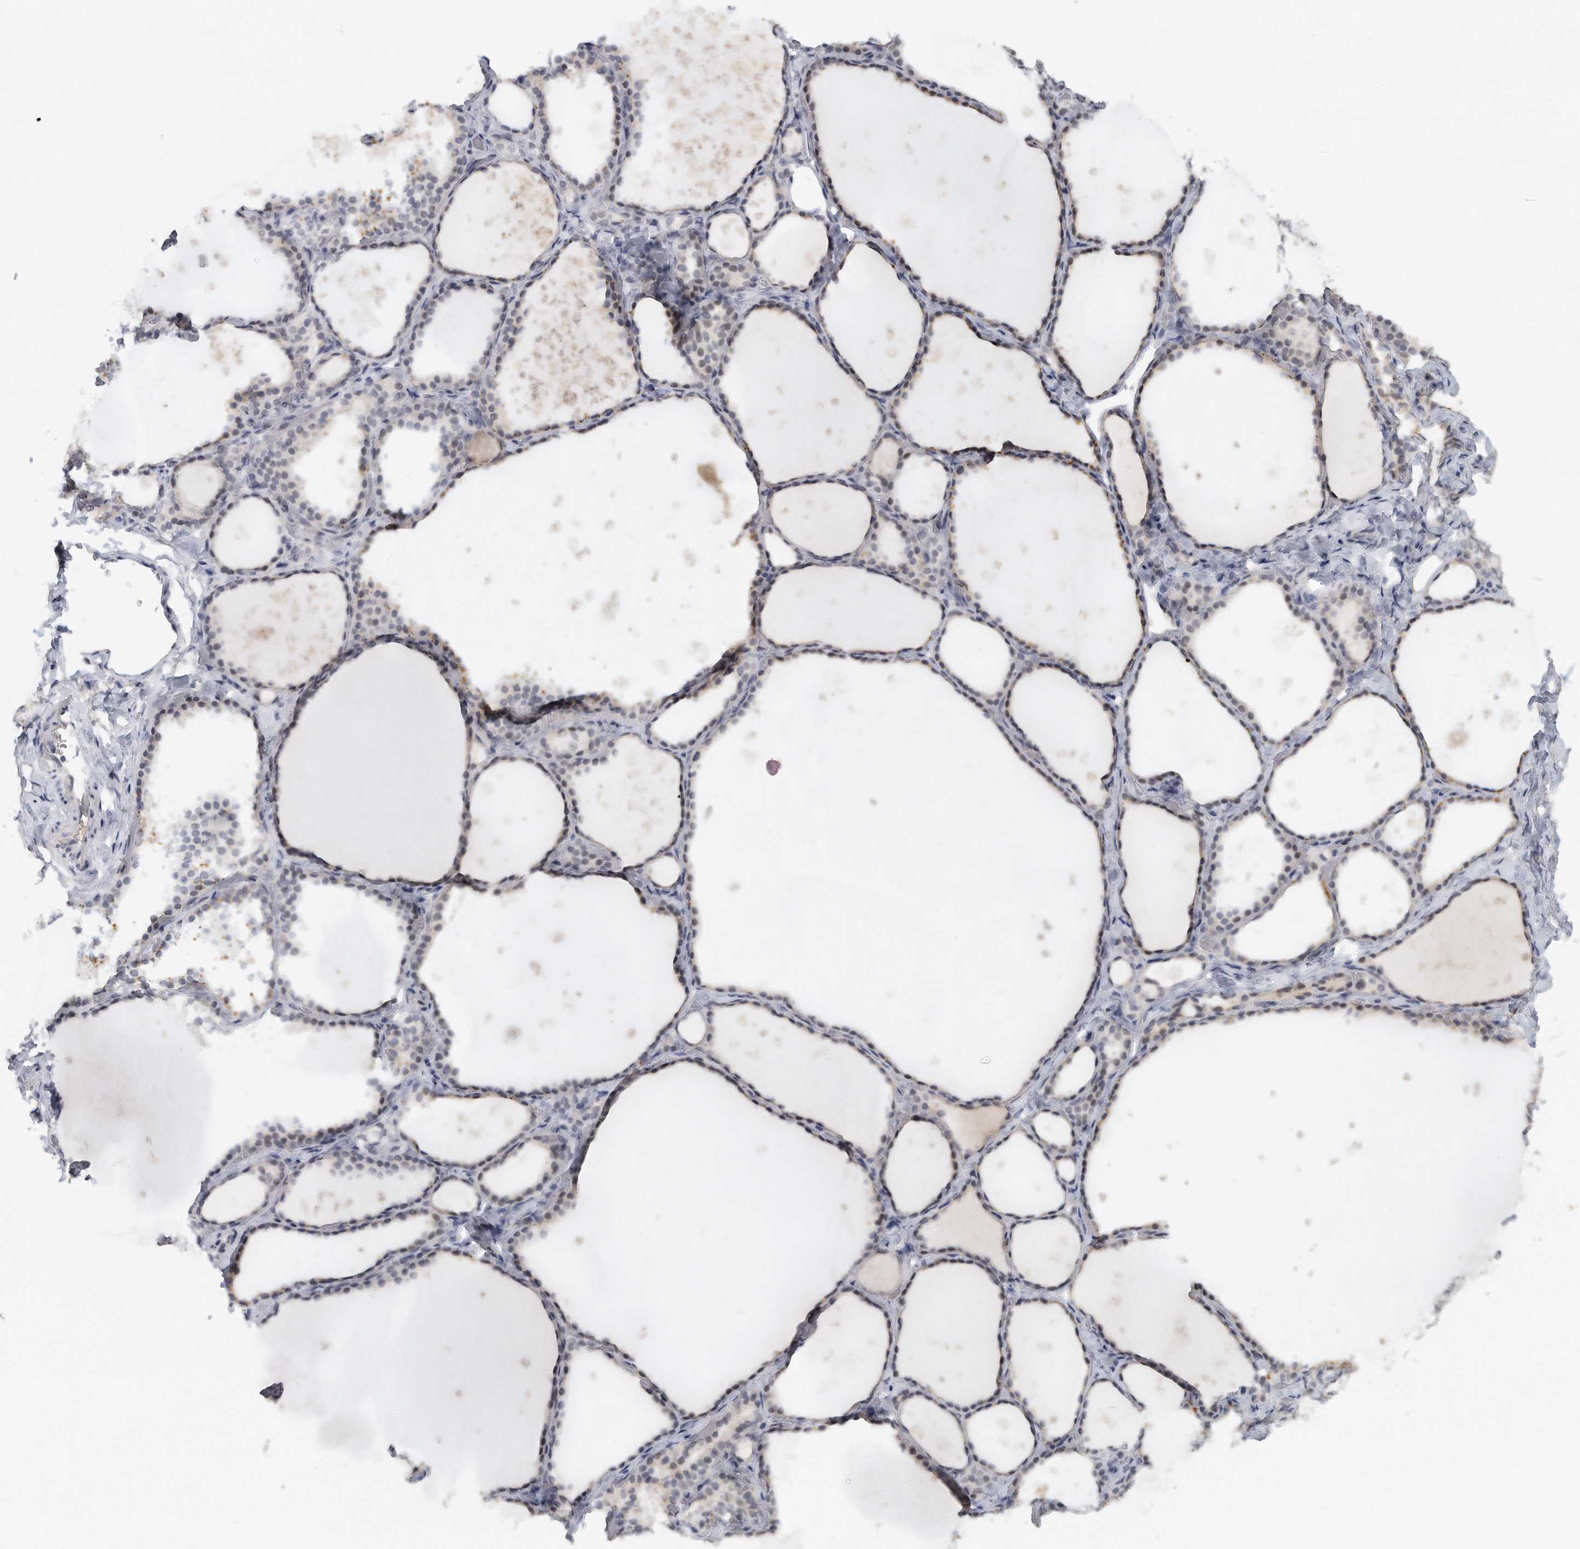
{"staining": {"intensity": "weak", "quantity": "25%-75%", "location": "nuclear"}, "tissue": "thyroid gland", "cell_type": "Glandular cells", "image_type": "normal", "snomed": [{"axis": "morphology", "description": "Normal tissue, NOS"}, {"axis": "topography", "description": "Thyroid gland"}], "caption": "Immunohistochemistry of benign human thyroid gland displays low levels of weak nuclear staining in approximately 25%-75% of glandular cells.", "gene": "DDX43", "patient": {"sex": "female", "age": 44}}